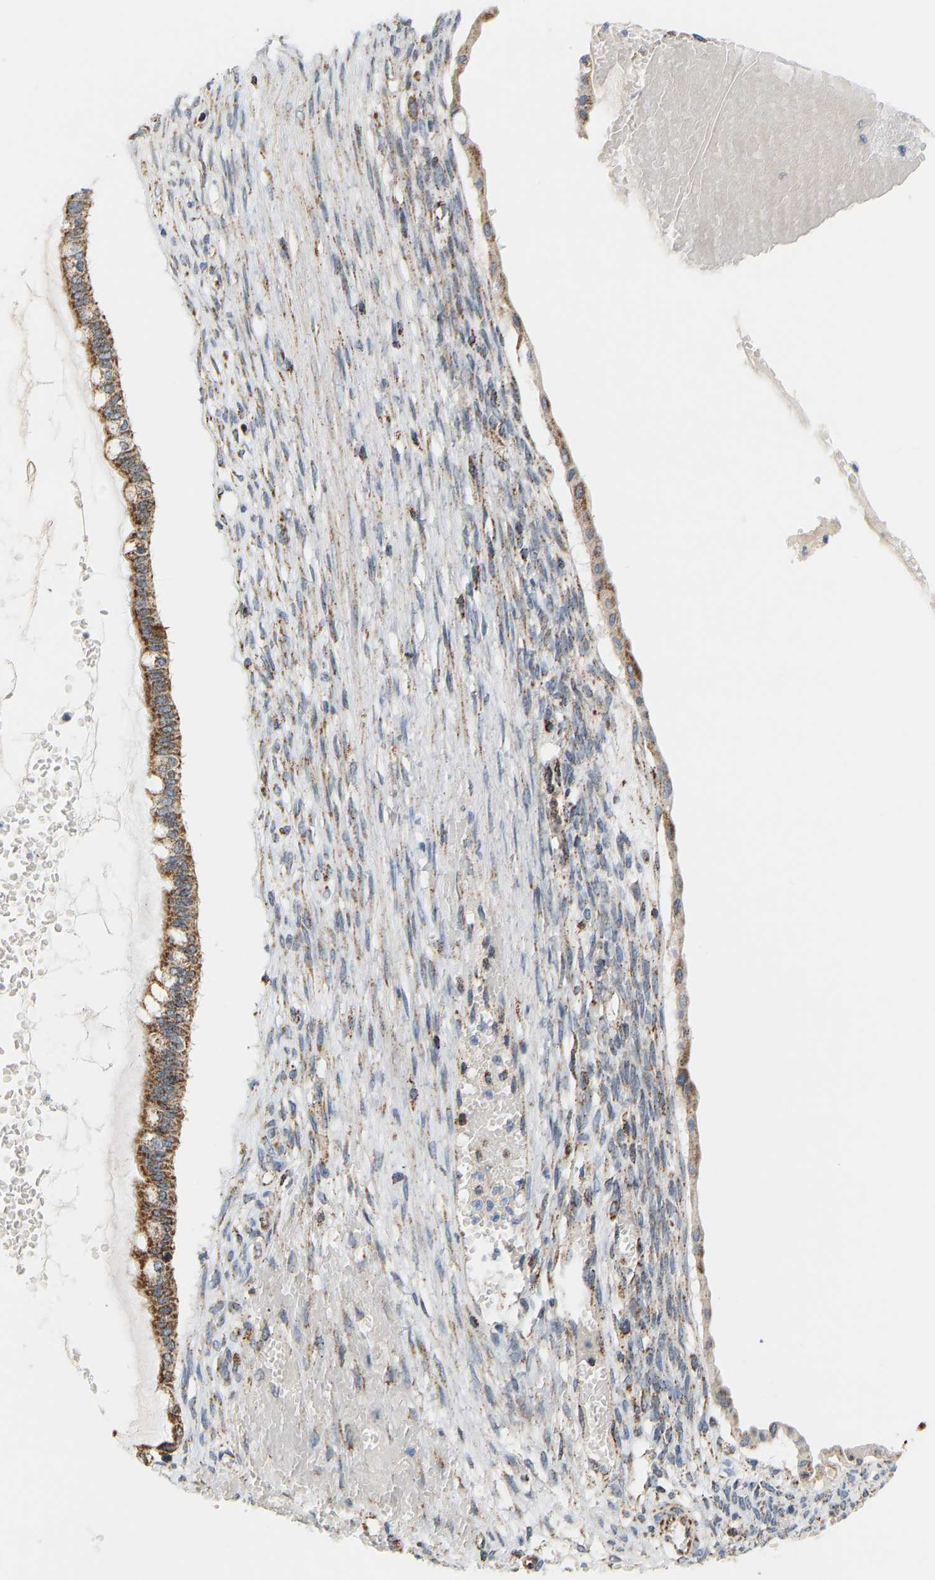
{"staining": {"intensity": "moderate", "quantity": ">75%", "location": "cytoplasmic/membranous"}, "tissue": "ovarian cancer", "cell_type": "Tumor cells", "image_type": "cancer", "snomed": [{"axis": "morphology", "description": "Cystadenocarcinoma, mucinous, NOS"}, {"axis": "topography", "description": "Ovary"}], "caption": "DAB immunohistochemical staining of ovarian mucinous cystadenocarcinoma shows moderate cytoplasmic/membranous protein positivity in approximately >75% of tumor cells.", "gene": "GPSM2", "patient": {"sex": "female", "age": 73}}